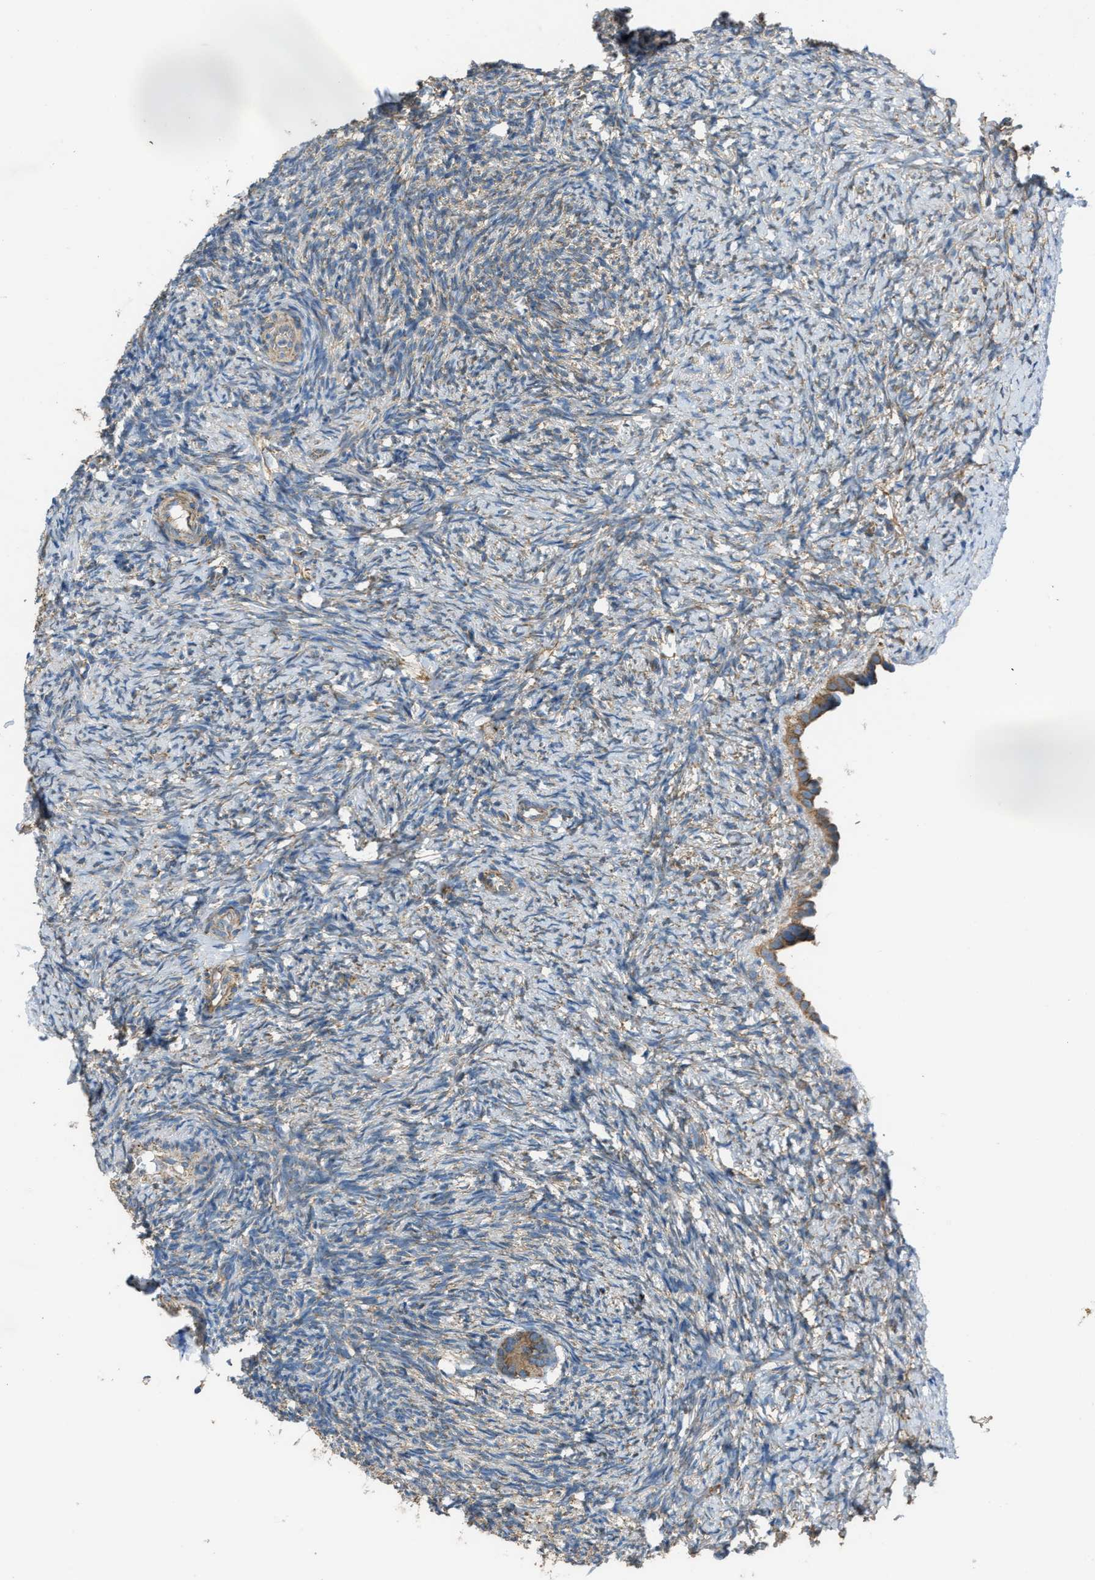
{"staining": {"intensity": "moderate", "quantity": ">75%", "location": "cytoplasmic/membranous"}, "tissue": "ovary", "cell_type": "Follicle cells", "image_type": "normal", "snomed": [{"axis": "morphology", "description": "Normal tissue, NOS"}, {"axis": "topography", "description": "Ovary"}], "caption": "Follicle cells reveal medium levels of moderate cytoplasmic/membranous expression in about >75% of cells in unremarkable human ovary.", "gene": "SLC25A11", "patient": {"sex": "female", "age": 41}}